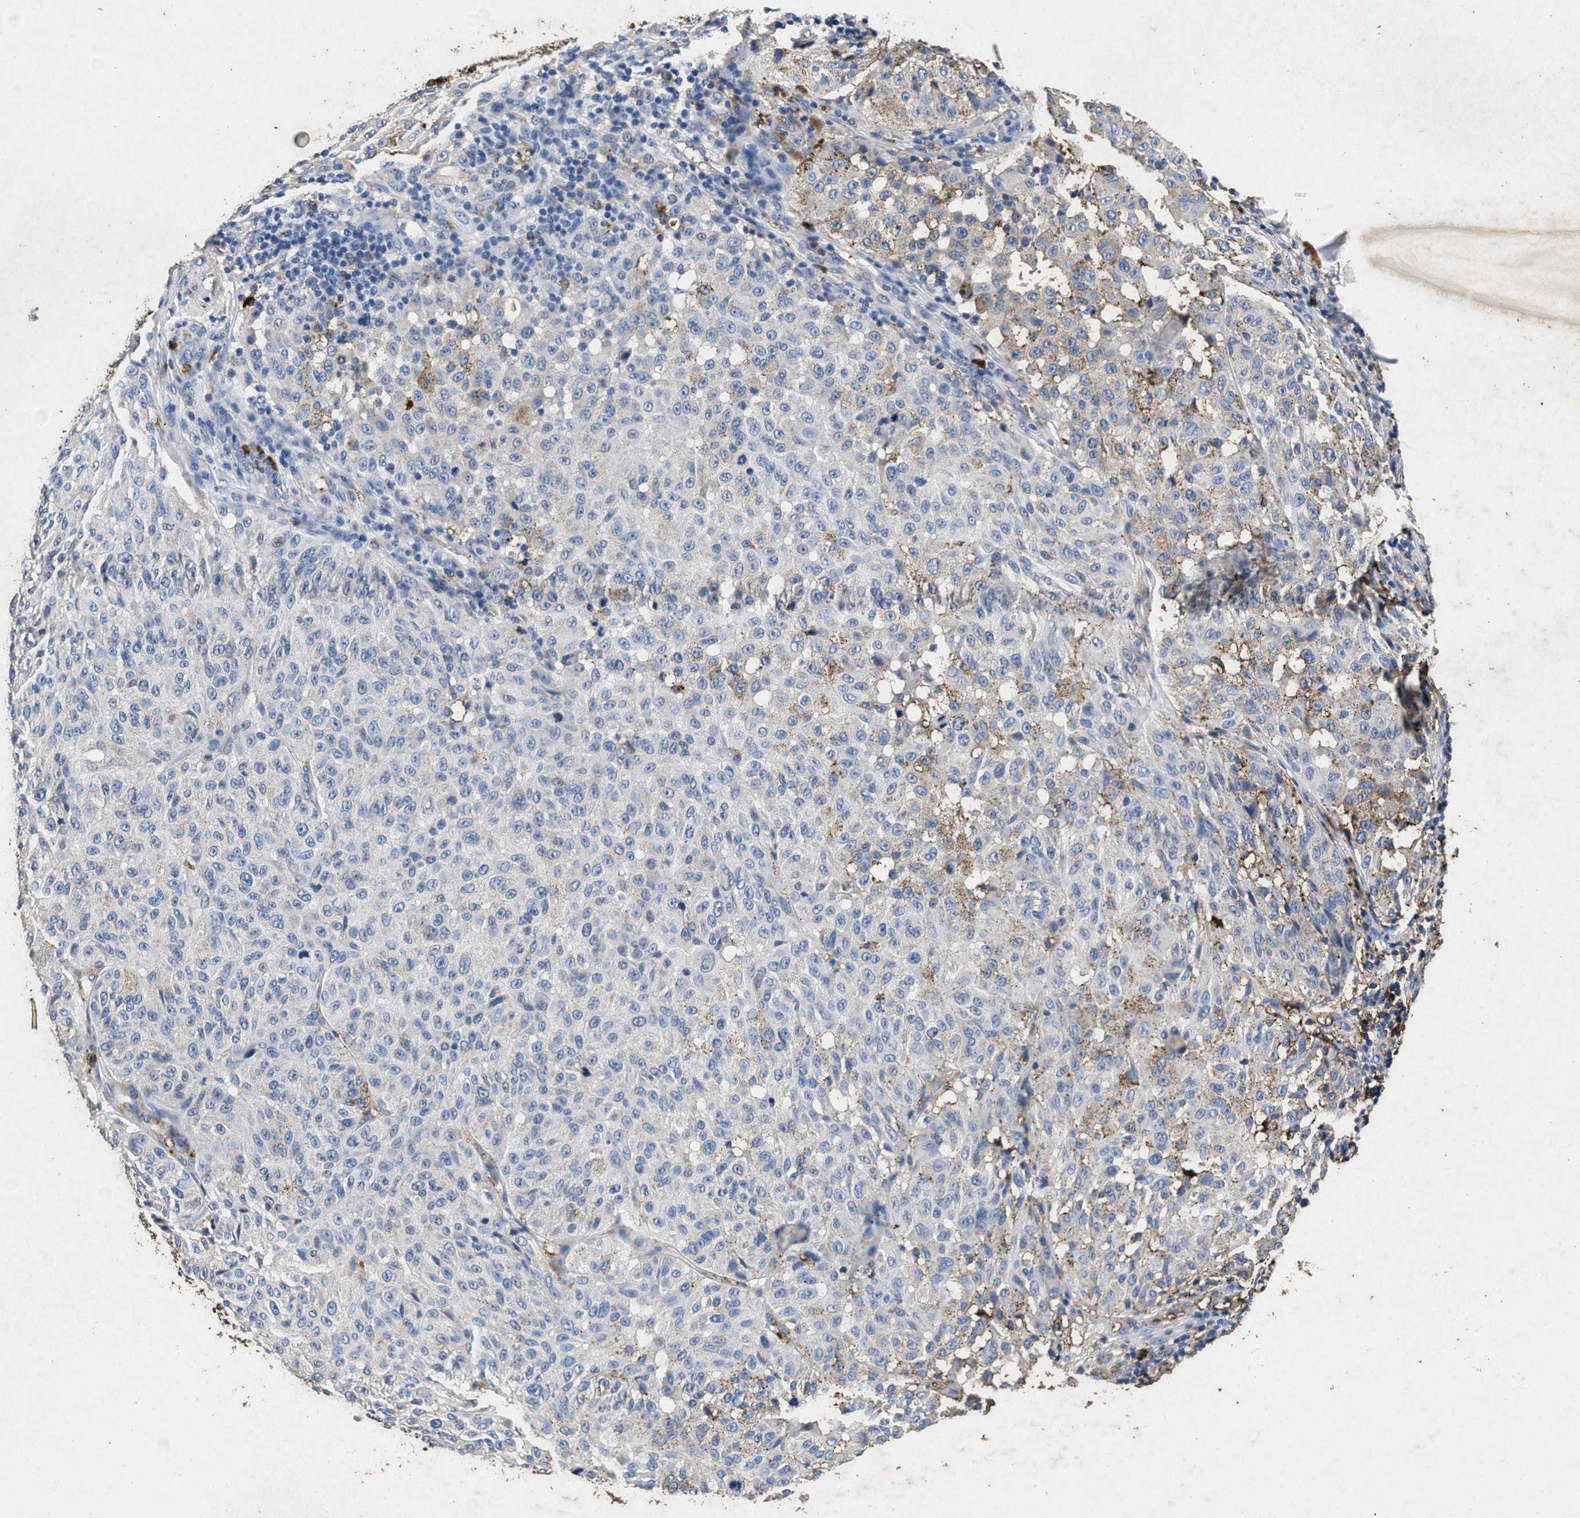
{"staining": {"intensity": "moderate", "quantity": "<25%", "location": "cytoplasmic/membranous"}, "tissue": "melanoma", "cell_type": "Tumor cells", "image_type": "cancer", "snomed": [{"axis": "morphology", "description": "Malignant melanoma, NOS"}, {"axis": "topography", "description": "Skin"}], "caption": "Melanoma stained with a brown dye shows moderate cytoplasmic/membranous positive expression in approximately <25% of tumor cells.", "gene": "LTB4R2", "patient": {"sex": "female", "age": 46}}